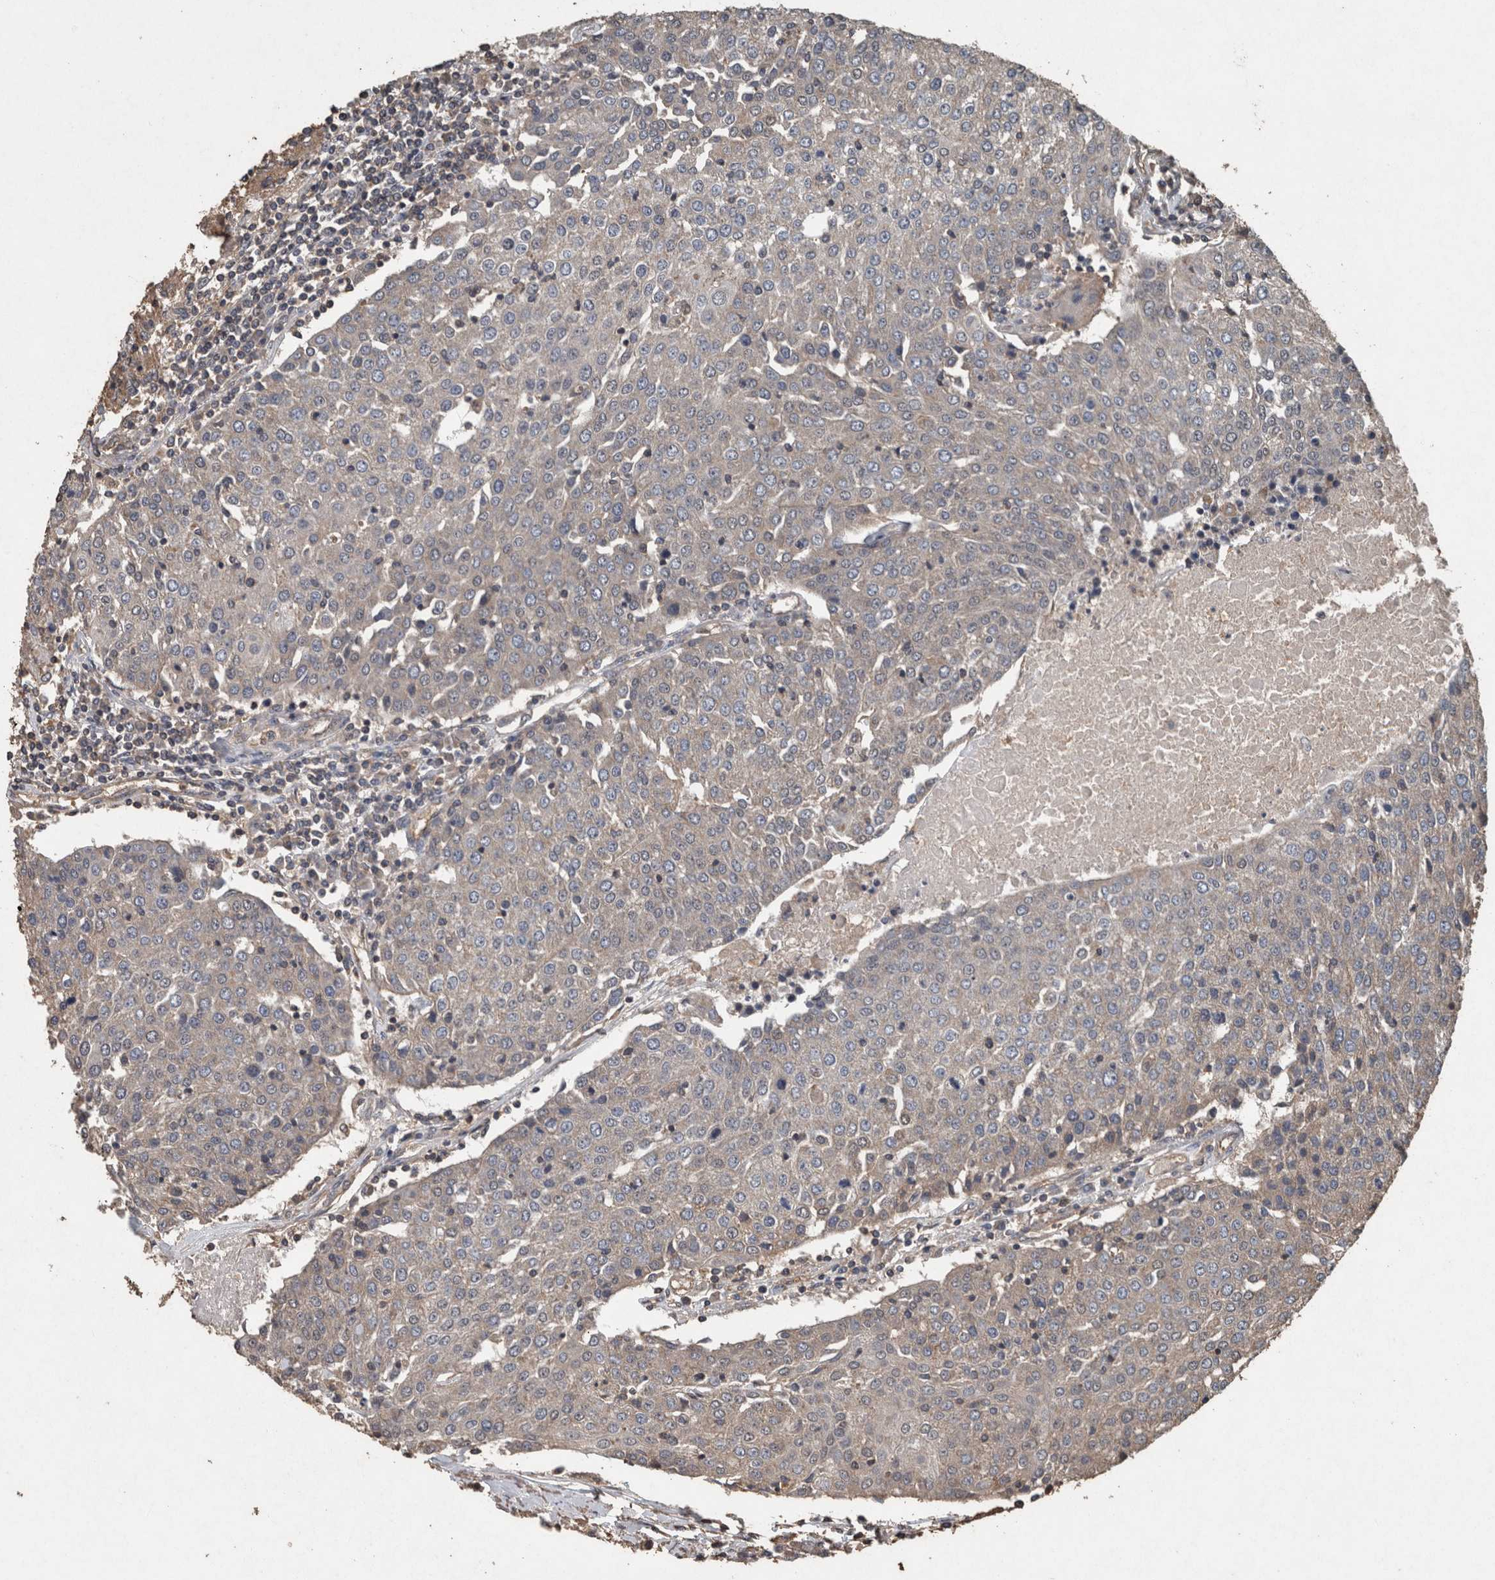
{"staining": {"intensity": "negative", "quantity": "none", "location": "none"}, "tissue": "urothelial cancer", "cell_type": "Tumor cells", "image_type": "cancer", "snomed": [{"axis": "morphology", "description": "Urothelial carcinoma, High grade"}, {"axis": "topography", "description": "Urinary bladder"}], "caption": "Tumor cells are negative for brown protein staining in high-grade urothelial carcinoma.", "gene": "FGFRL1", "patient": {"sex": "female", "age": 85}}